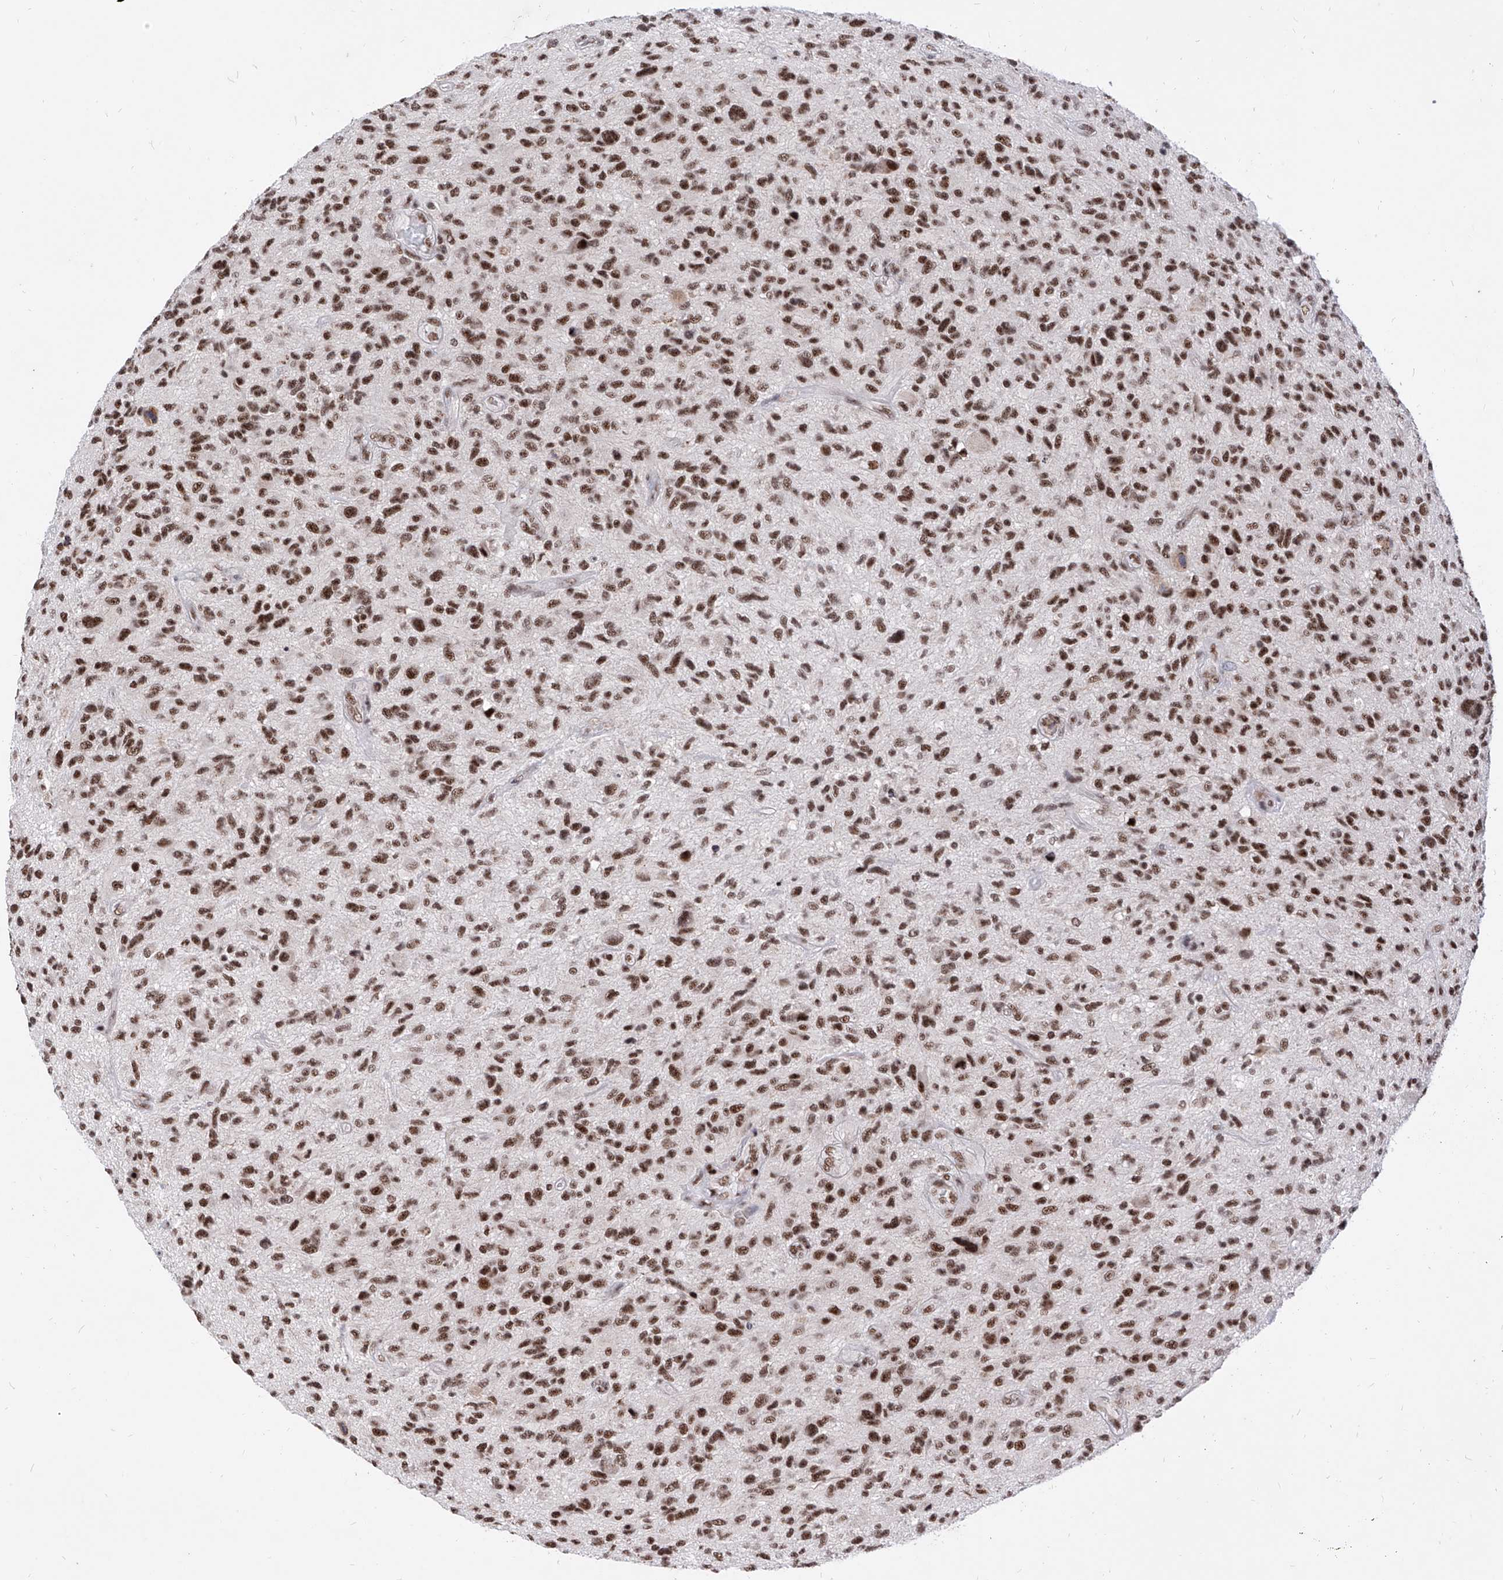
{"staining": {"intensity": "strong", "quantity": ">75%", "location": "nuclear"}, "tissue": "glioma", "cell_type": "Tumor cells", "image_type": "cancer", "snomed": [{"axis": "morphology", "description": "Glioma, malignant, High grade"}, {"axis": "topography", "description": "Brain"}], "caption": "A high amount of strong nuclear expression is seen in about >75% of tumor cells in high-grade glioma (malignant) tissue.", "gene": "PHF5A", "patient": {"sex": "male", "age": 47}}